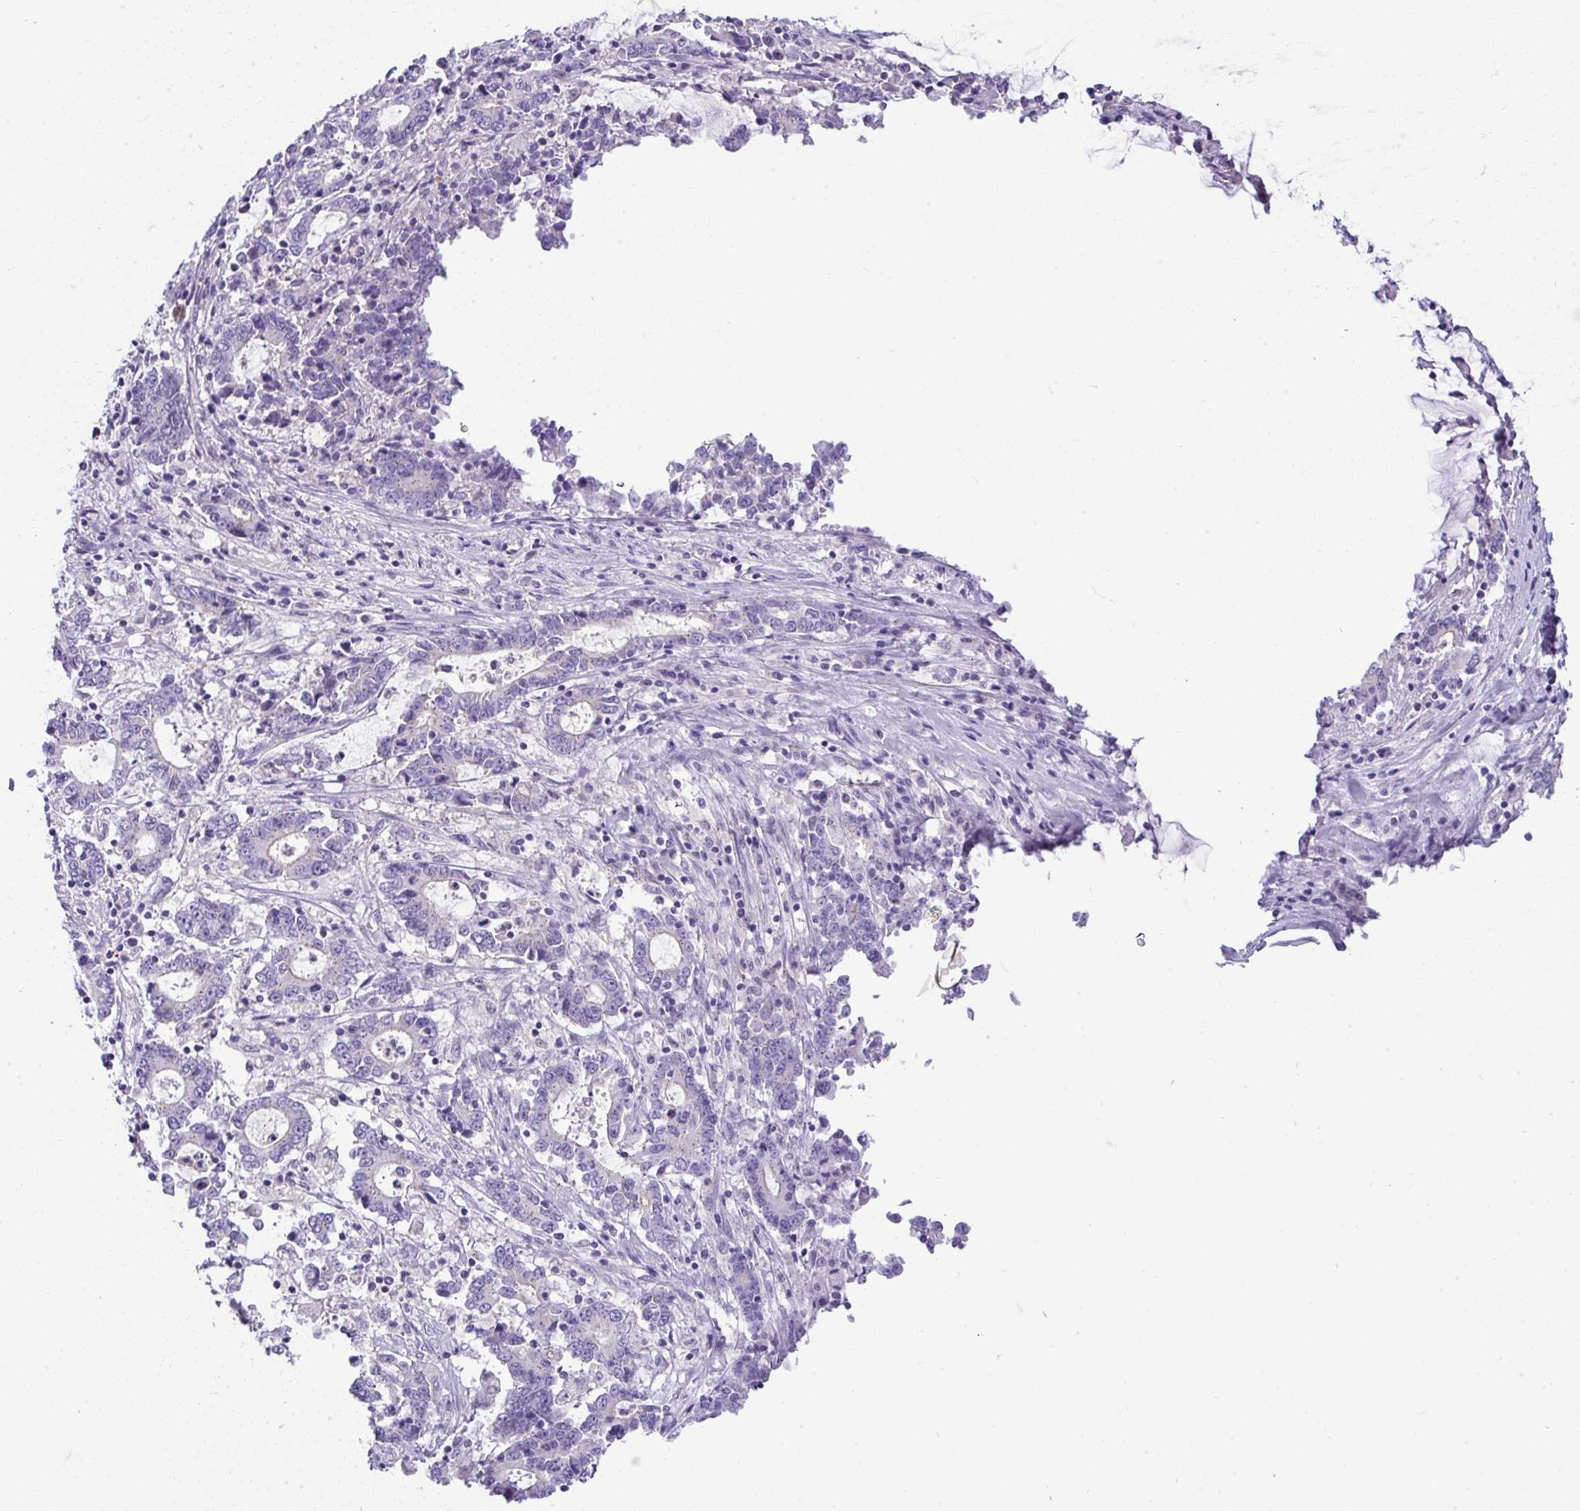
{"staining": {"intensity": "negative", "quantity": "none", "location": "none"}, "tissue": "stomach cancer", "cell_type": "Tumor cells", "image_type": "cancer", "snomed": [{"axis": "morphology", "description": "Adenocarcinoma, NOS"}, {"axis": "topography", "description": "Stomach, upper"}], "caption": "Immunohistochemistry of stomach cancer (adenocarcinoma) displays no staining in tumor cells. The staining was performed using DAB (3,3'-diaminobenzidine) to visualize the protein expression in brown, while the nuclei were stained in blue with hematoxylin (Magnification: 20x).", "gene": "FAM177A1", "patient": {"sex": "male", "age": 68}}